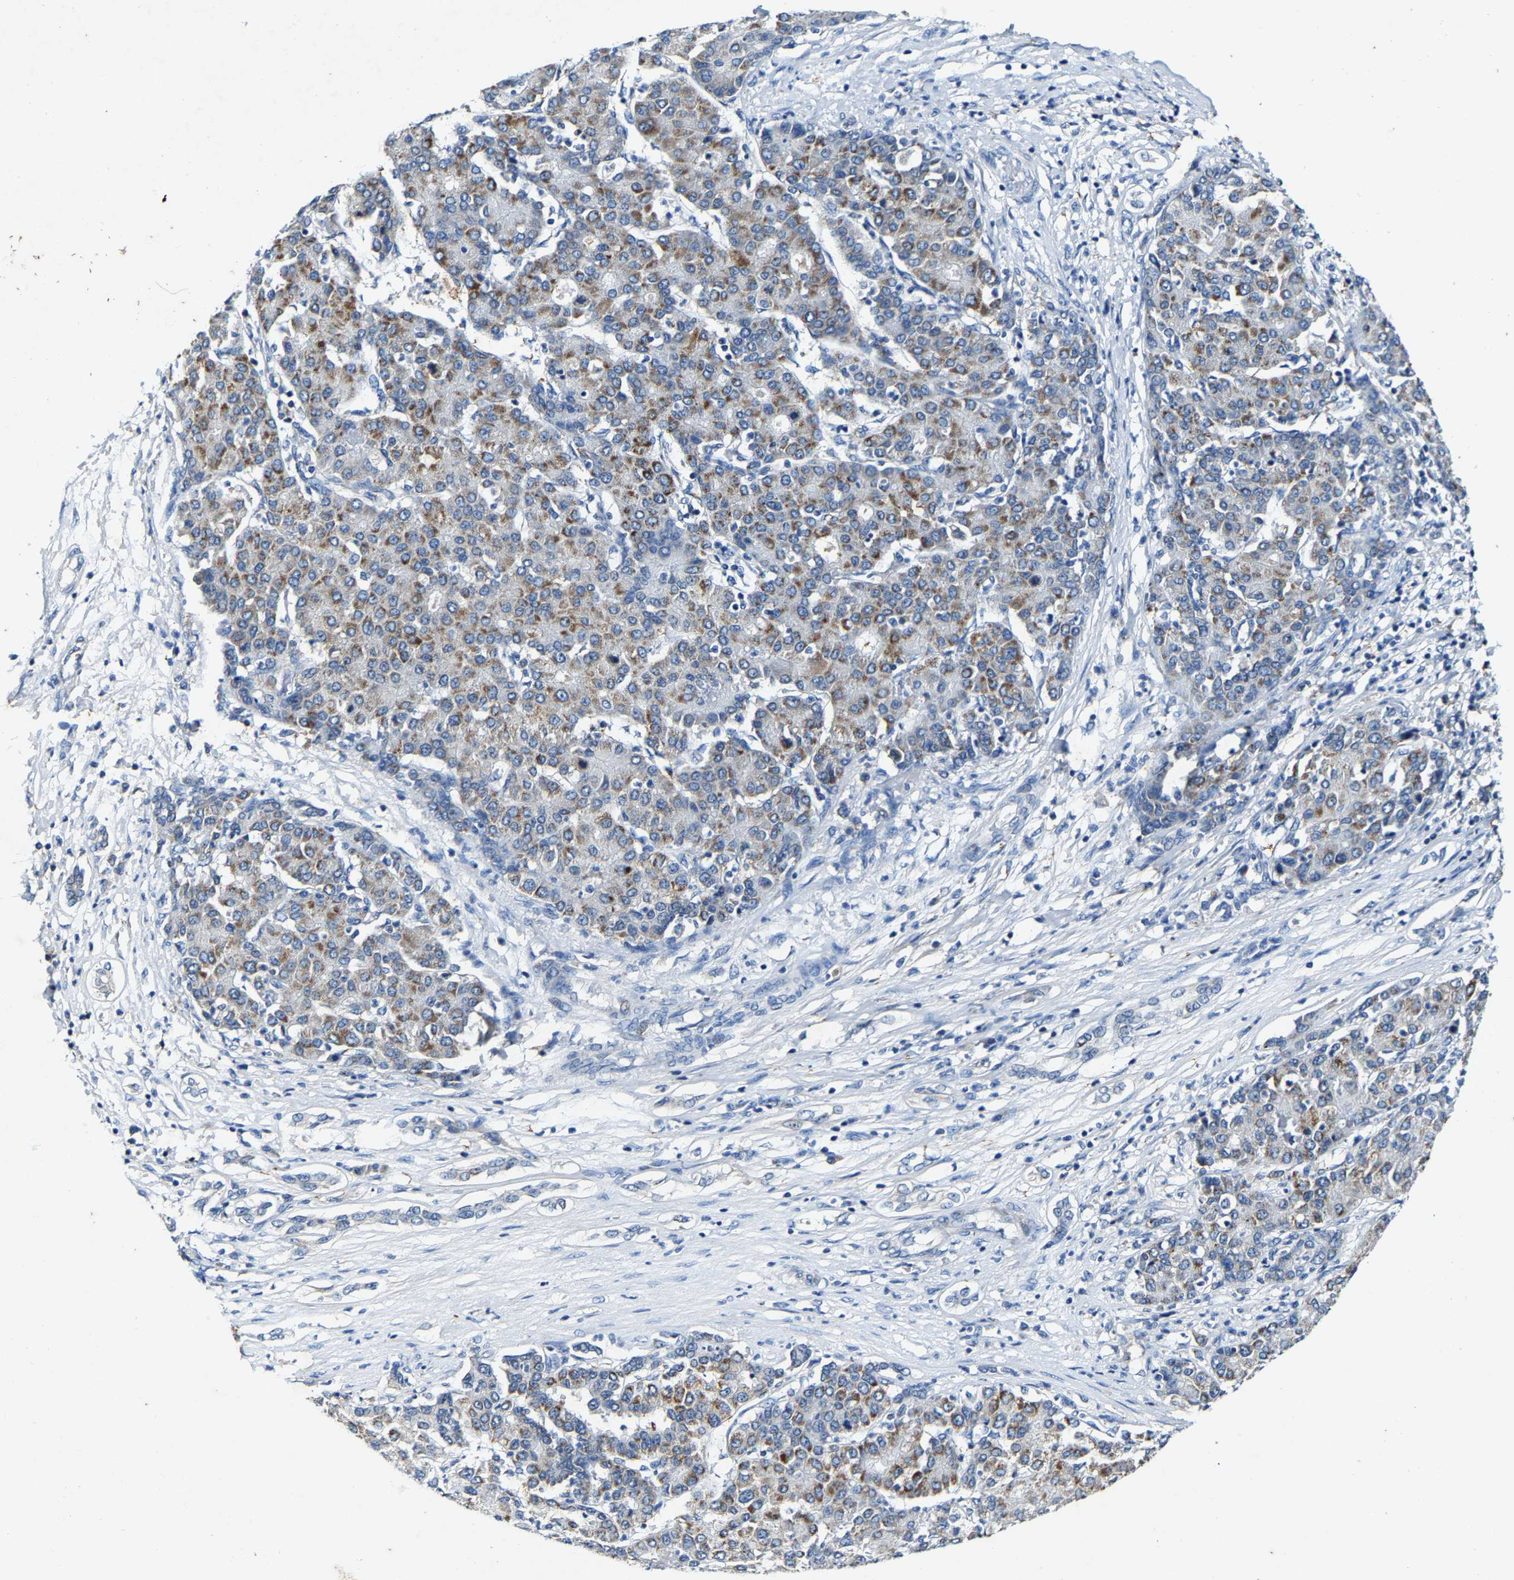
{"staining": {"intensity": "moderate", "quantity": "25%-75%", "location": "cytoplasmic/membranous"}, "tissue": "liver cancer", "cell_type": "Tumor cells", "image_type": "cancer", "snomed": [{"axis": "morphology", "description": "Carcinoma, Hepatocellular, NOS"}, {"axis": "topography", "description": "Liver"}], "caption": "A histopathology image of liver hepatocellular carcinoma stained for a protein demonstrates moderate cytoplasmic/membranous brown staining in tumor cells. The staining was performed using DAB to visualize the protein expression in brown, while the nuclei were stained in blue with hematoxylin (Magnification: 20x).", "gene": "SLC25A25", "patient": {"sex": "male", "age": 65}}